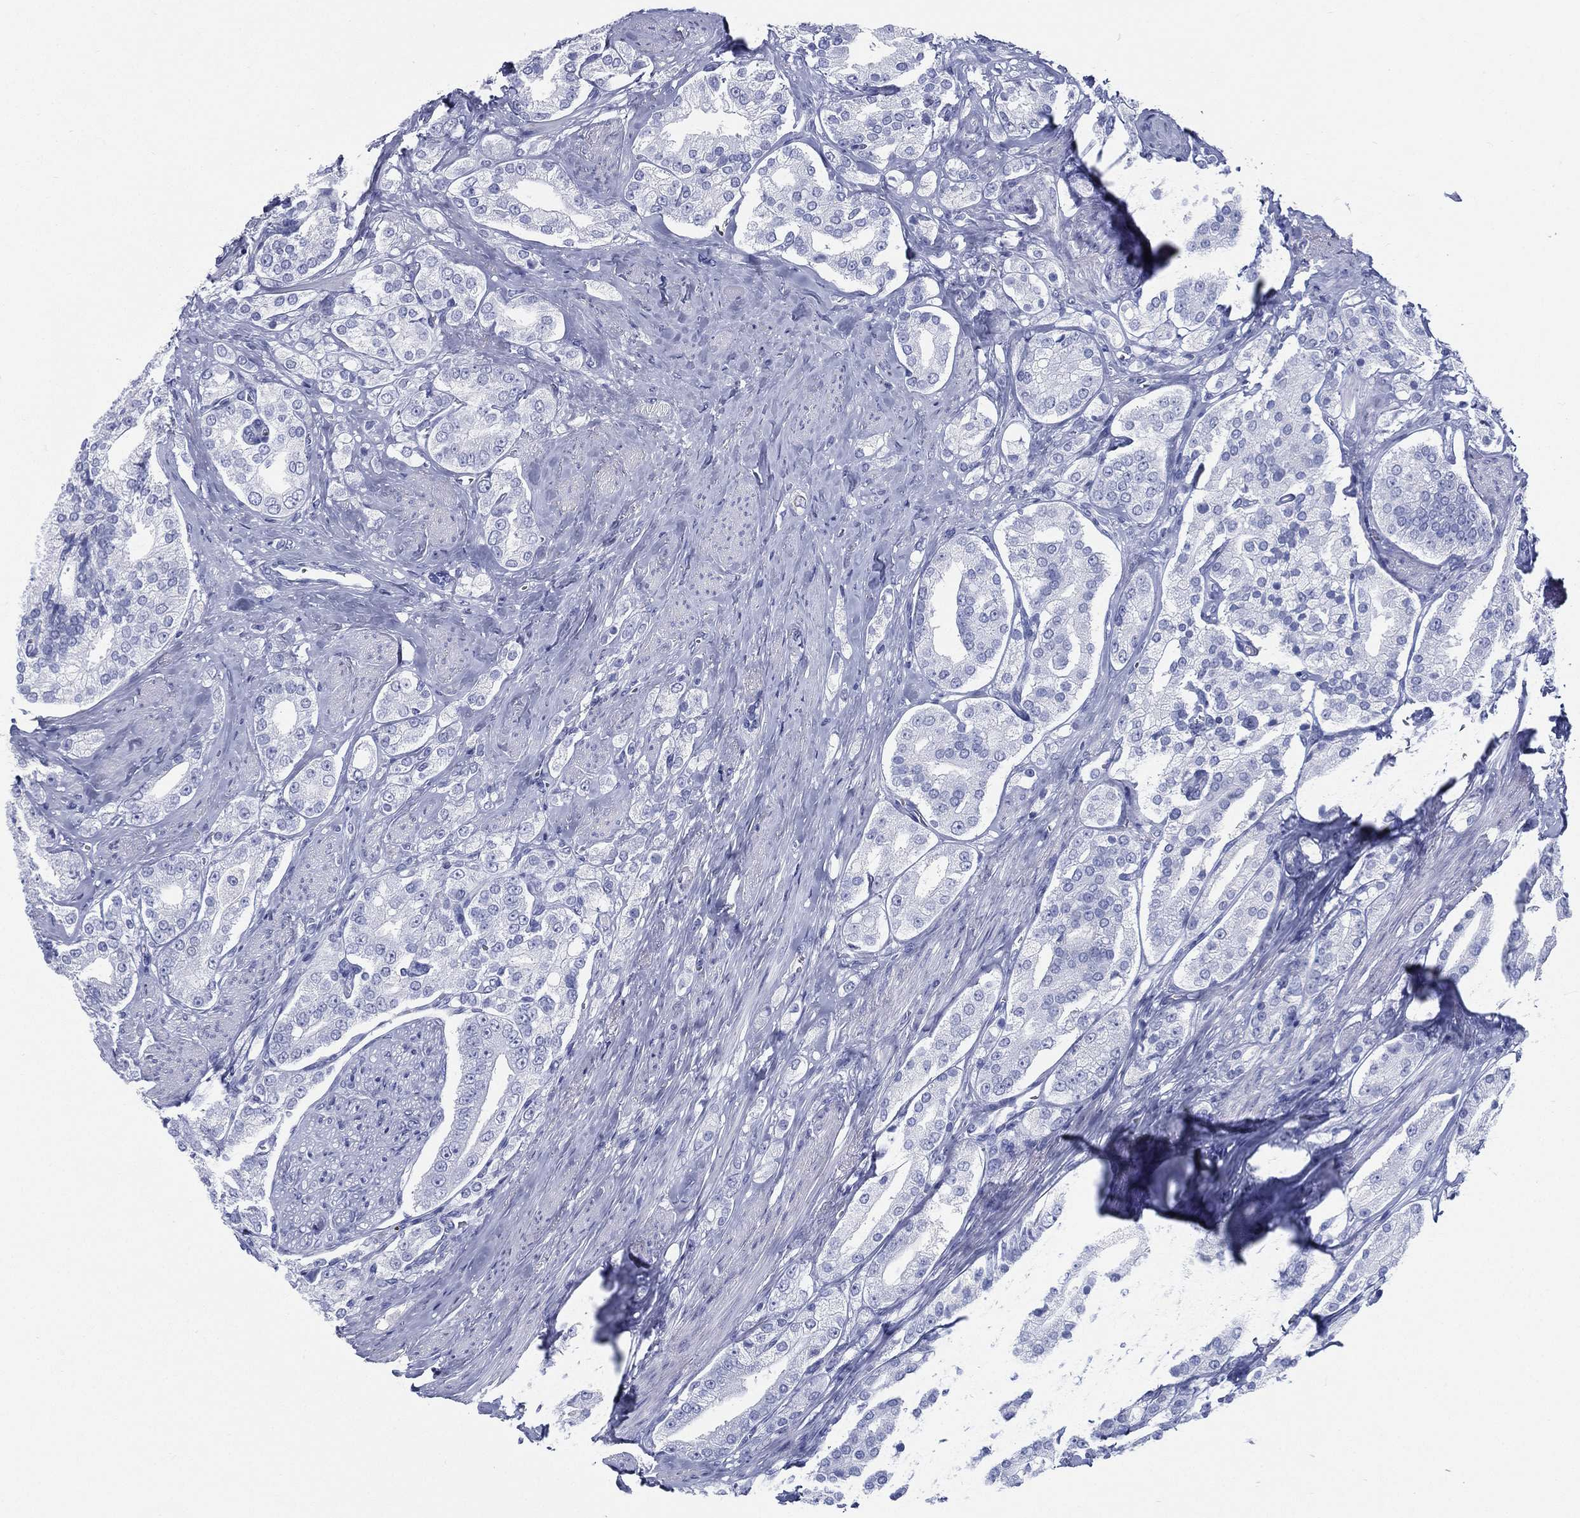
{"staining": {"intensity": "negative", "quantity": "none", "location": "none"}, "tissue": "prostate cancer", "cell_type": "Tumor cells", "image_type": "cancer", "snomed": [{"axis": "morphology", "description": "Adenocarcinoma, NOS"}, {"axis": "topography", "description": "Prostate and seminal vesicle, NOS"}, {"axis": "topography", "description": "Prostate"}], "caption": "Immunohistochemistry (IHC) histopathology image of human prostate adenocarcinoma stained for a protein (brown), which demonstrates no positivity in tumor cells.", "gene": "RSPH4A", "patient": {"sex": "male", "age": 67}}